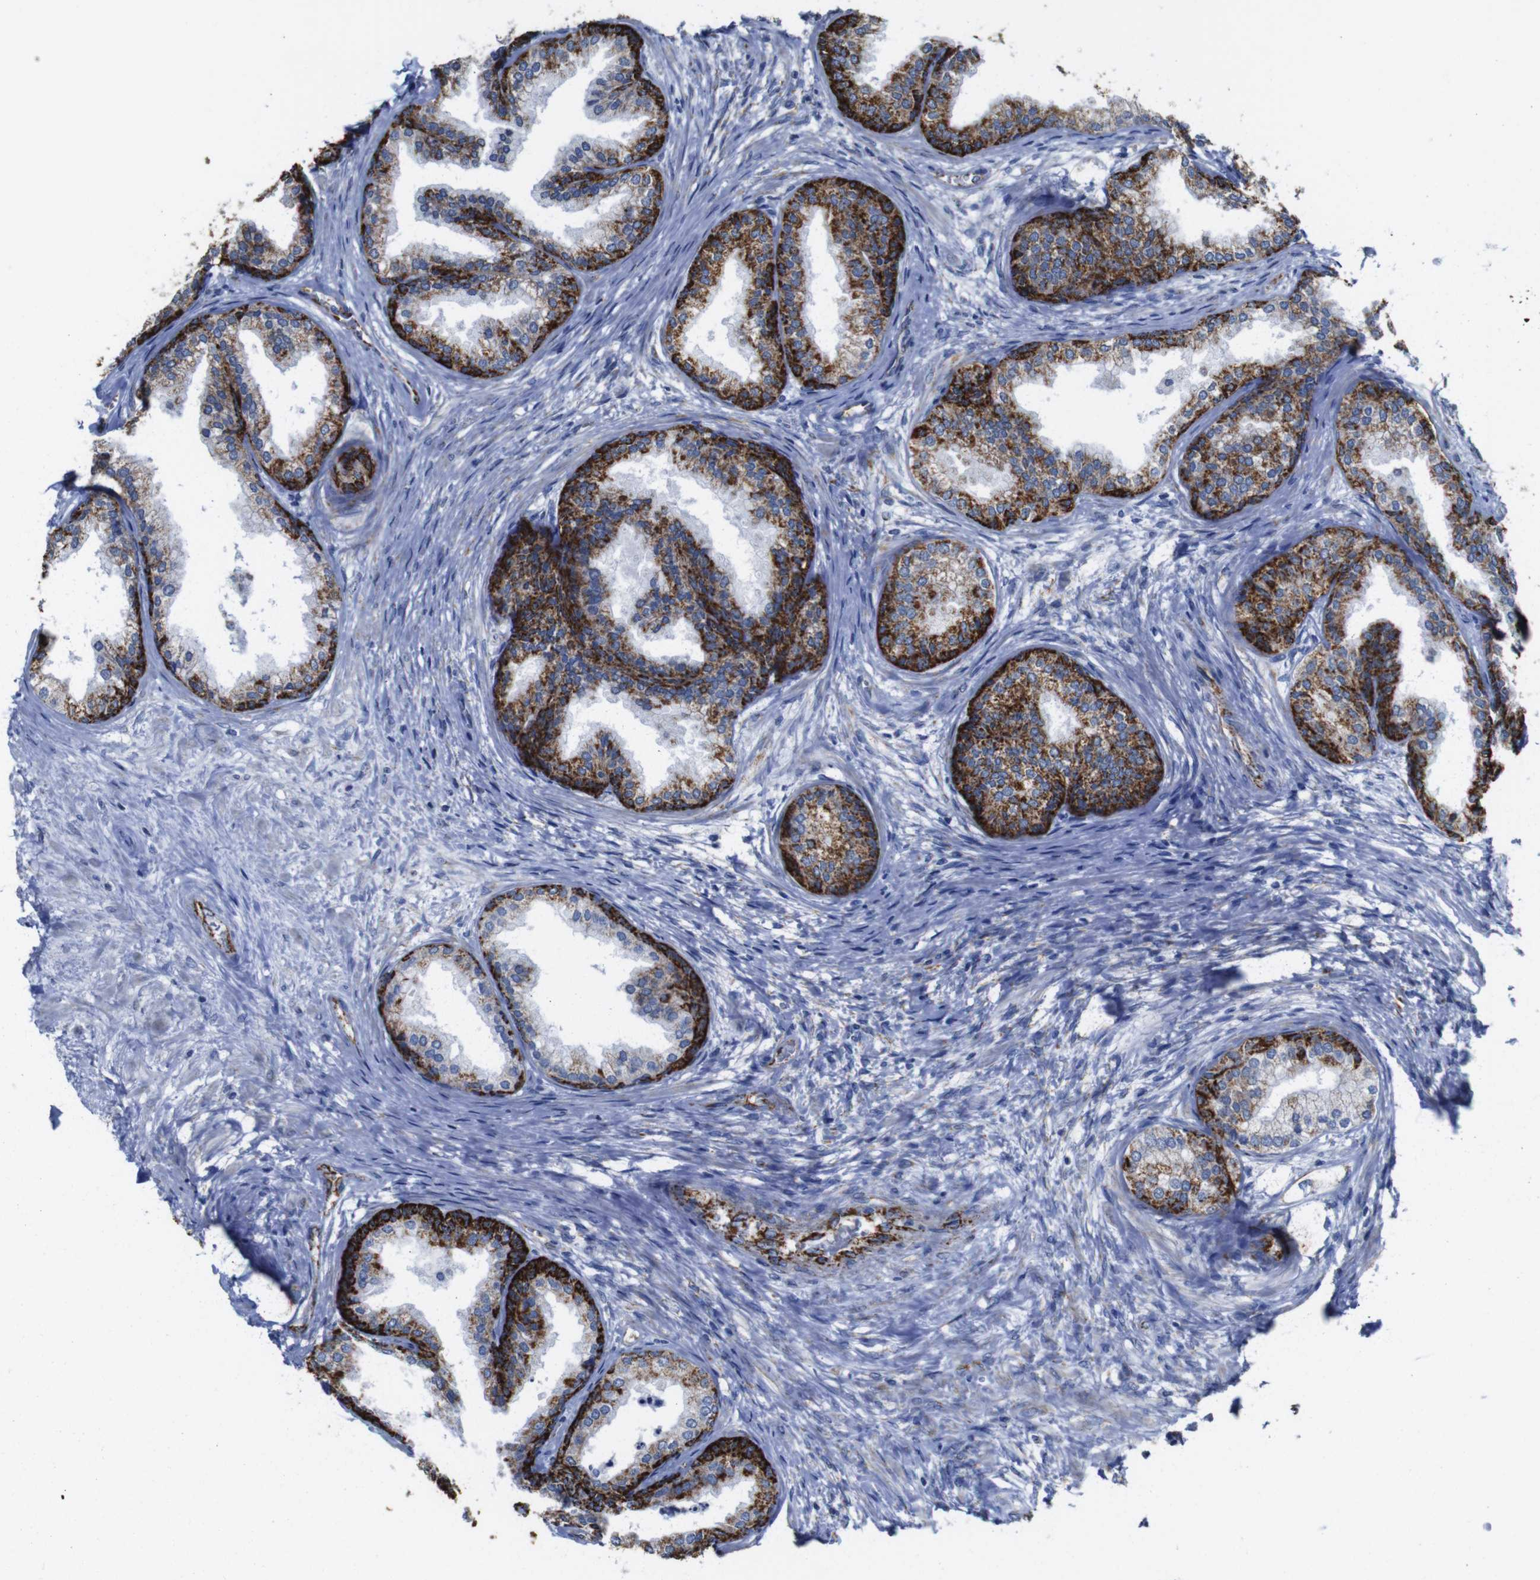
{"staining": {"intensity": "strong", "quantity": "25%-75%", "location": "cytoplasmic/membranous"}, "tissue": "prostate", "cell_type": "Glandular cells", "image_type": "normal", "snomed": [{"axis": "morphology", "description": "Normal tissue, NOS"}, {"axis": "topography", "description": "Prostate"}], "caption": "Immunohistochemistry histopathology image of benign prostate stained for a protein (brown), which displays high levels of strong cytoplasmic/membranous staining in about 25%-75% of glandular cells.", "gene": "MAOA", "patient": {"sex": "male", "age": 76}}